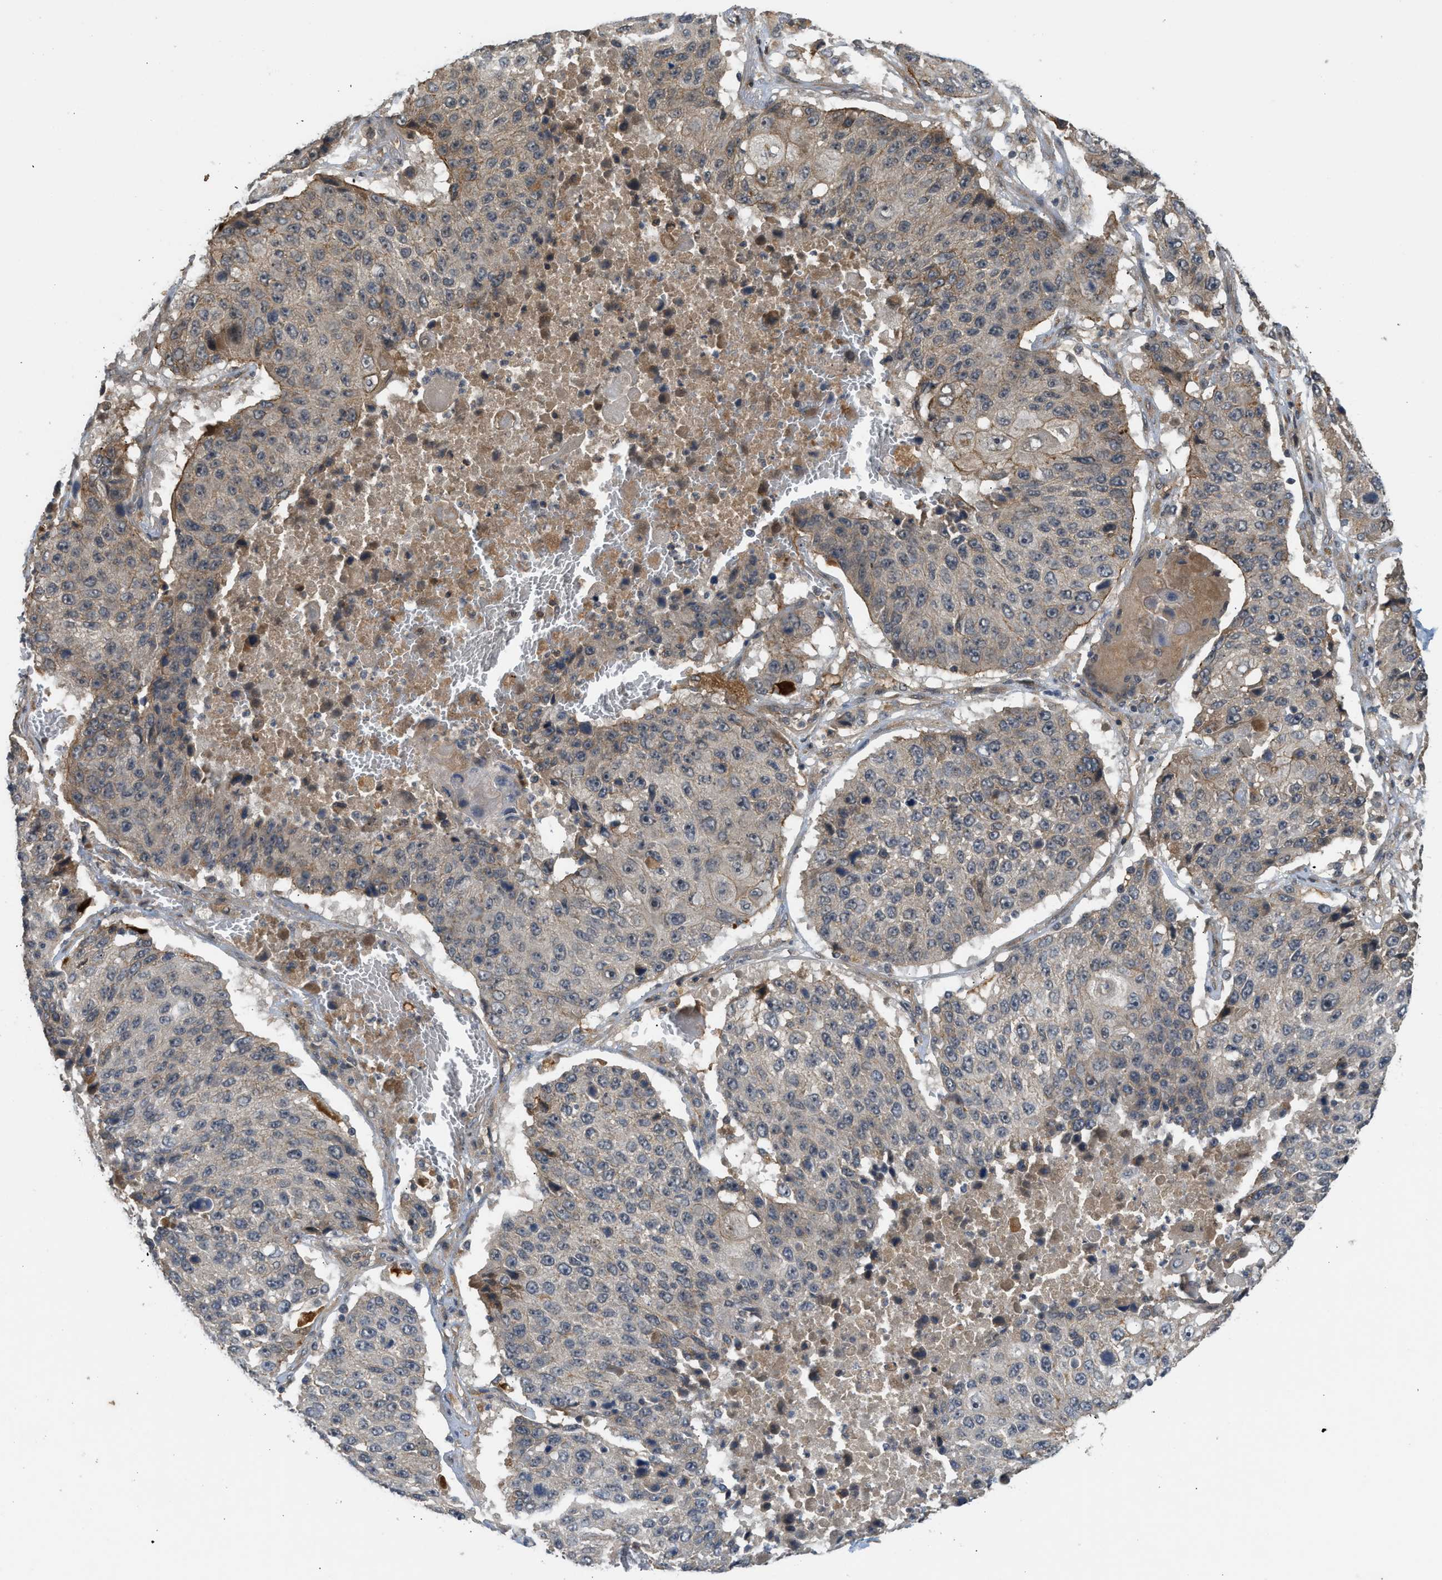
{"staining": {"intensity": "weak", "quantity": "<25%", "location": "cytoplasmic/membranous"}, "tissue": "lung cancer", "cell_type": "Tumor cells", "image_type": "cancer", "snomed": [{"axis": "morphology", "description": "Squamous cell carcinoma, NOS"}, {"axis": "topography", "description": "Lung"}], "caption": "Tumor cells show no significant expression in lung cancer. (DAB immunohistochemistry (IHC) with hematoxylin counter stain).", "gene": "ADCY8", "patient": {"sex": "male", "age": 61}}